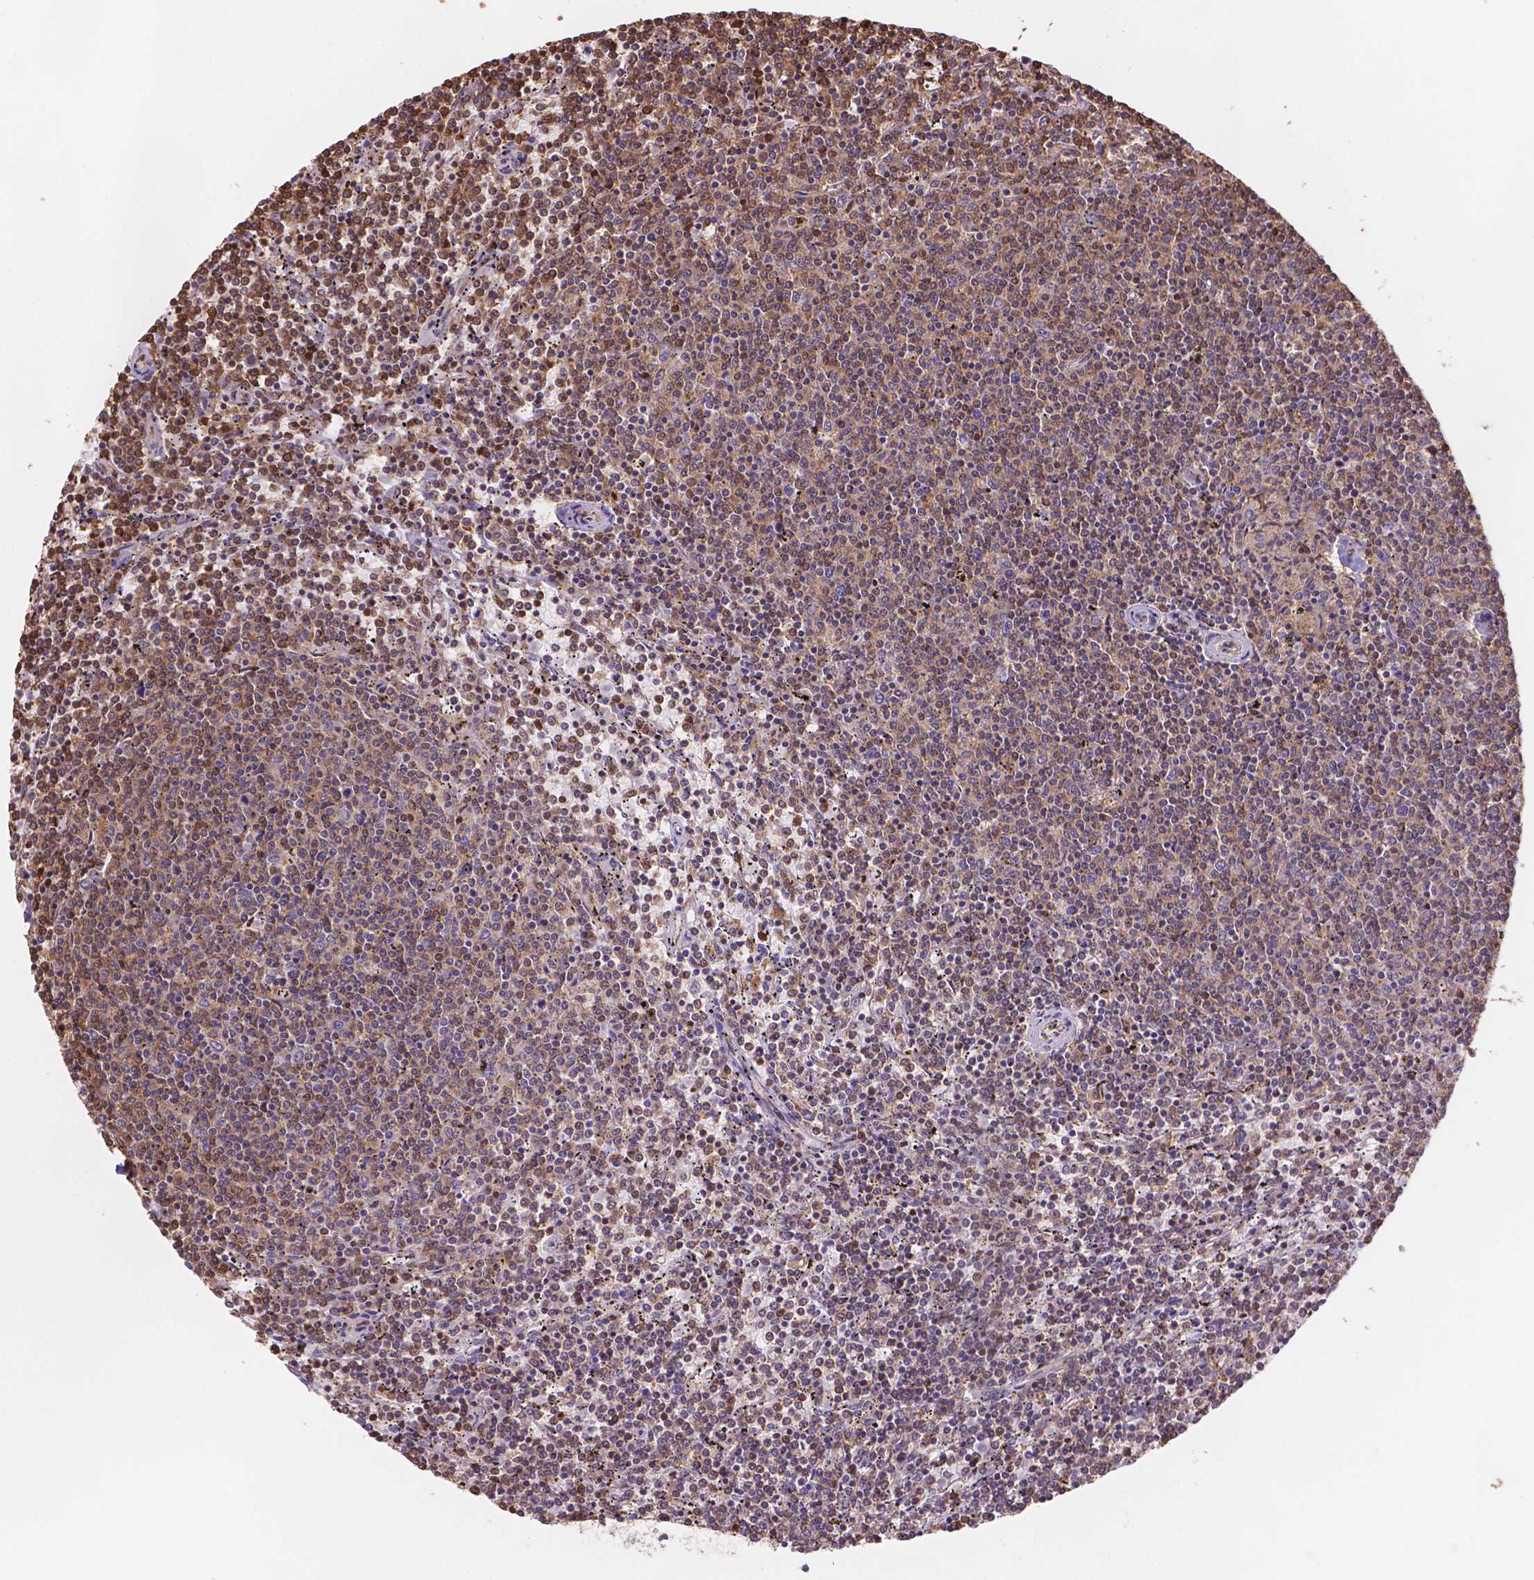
{"staining": {"intensity": "weak", "quantity": "25%-75%", "location": "cytoplasmic/membranous"}, "tissue": "lymphoma", "cell_type": "Tumor cells", "image_type": "cancer", "snomed": [{"axis": "morphology", "description": "Malignant lymphoma, non-Hodgkin's type, Low grade"}, {"axis": "topography", "description": "Spleen"}], "caption": "Approximately 25%-75% of tumor cells in low-grade malignant lymphoma, non-Hodgkin's type exhibit weak cytoplasmic/membranous protein positivity as visualized by brown immunohistochemical staining.", "gene": "DMWD", "patient": {"sex": "female", "age": 50}}